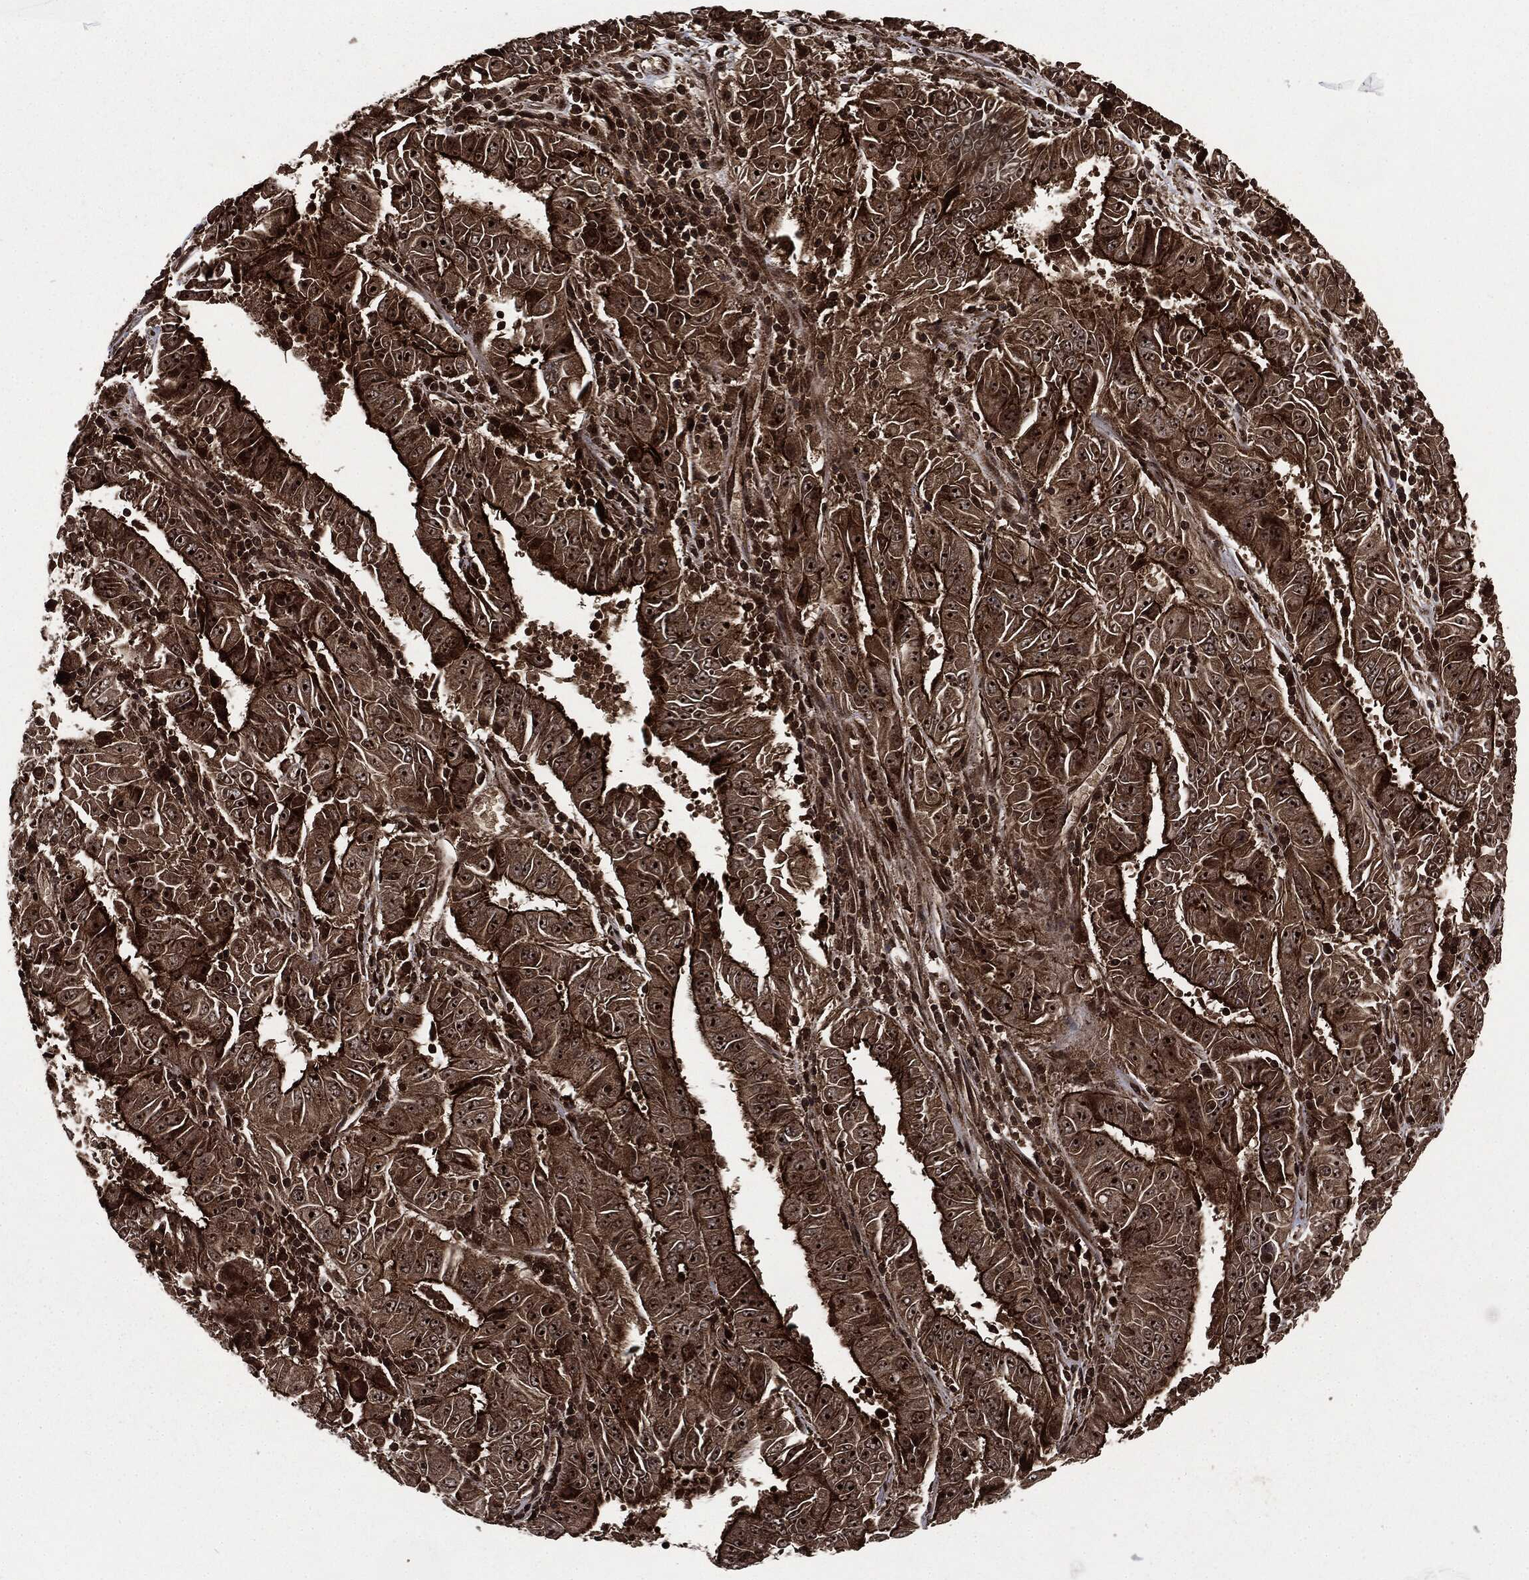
{"staining": {"intensity": "strong", "quantity": ">75%", "location": "cytoplasmic/membranous,nuclear"}, "tissue": "pancreatic cancer", "cell_type": "Tumor cells", "image_type": "cancer", "snomed": [{"axis": "morphology", "description": "Adenocarcinoma, NOS"}, {"axis": "topography", "description": "Pancreas"}], "caption": "Immunohistochemistry (IHC) (DAB (3,3'-diaminobenzidine)) staining of human pancreatic cancer displays strong cytoplasmic/membranous and nuclear protein staining in about >75% of tumor cells.", "gene": "CARD6", "patient": {"sex": "male", "age": 63}}